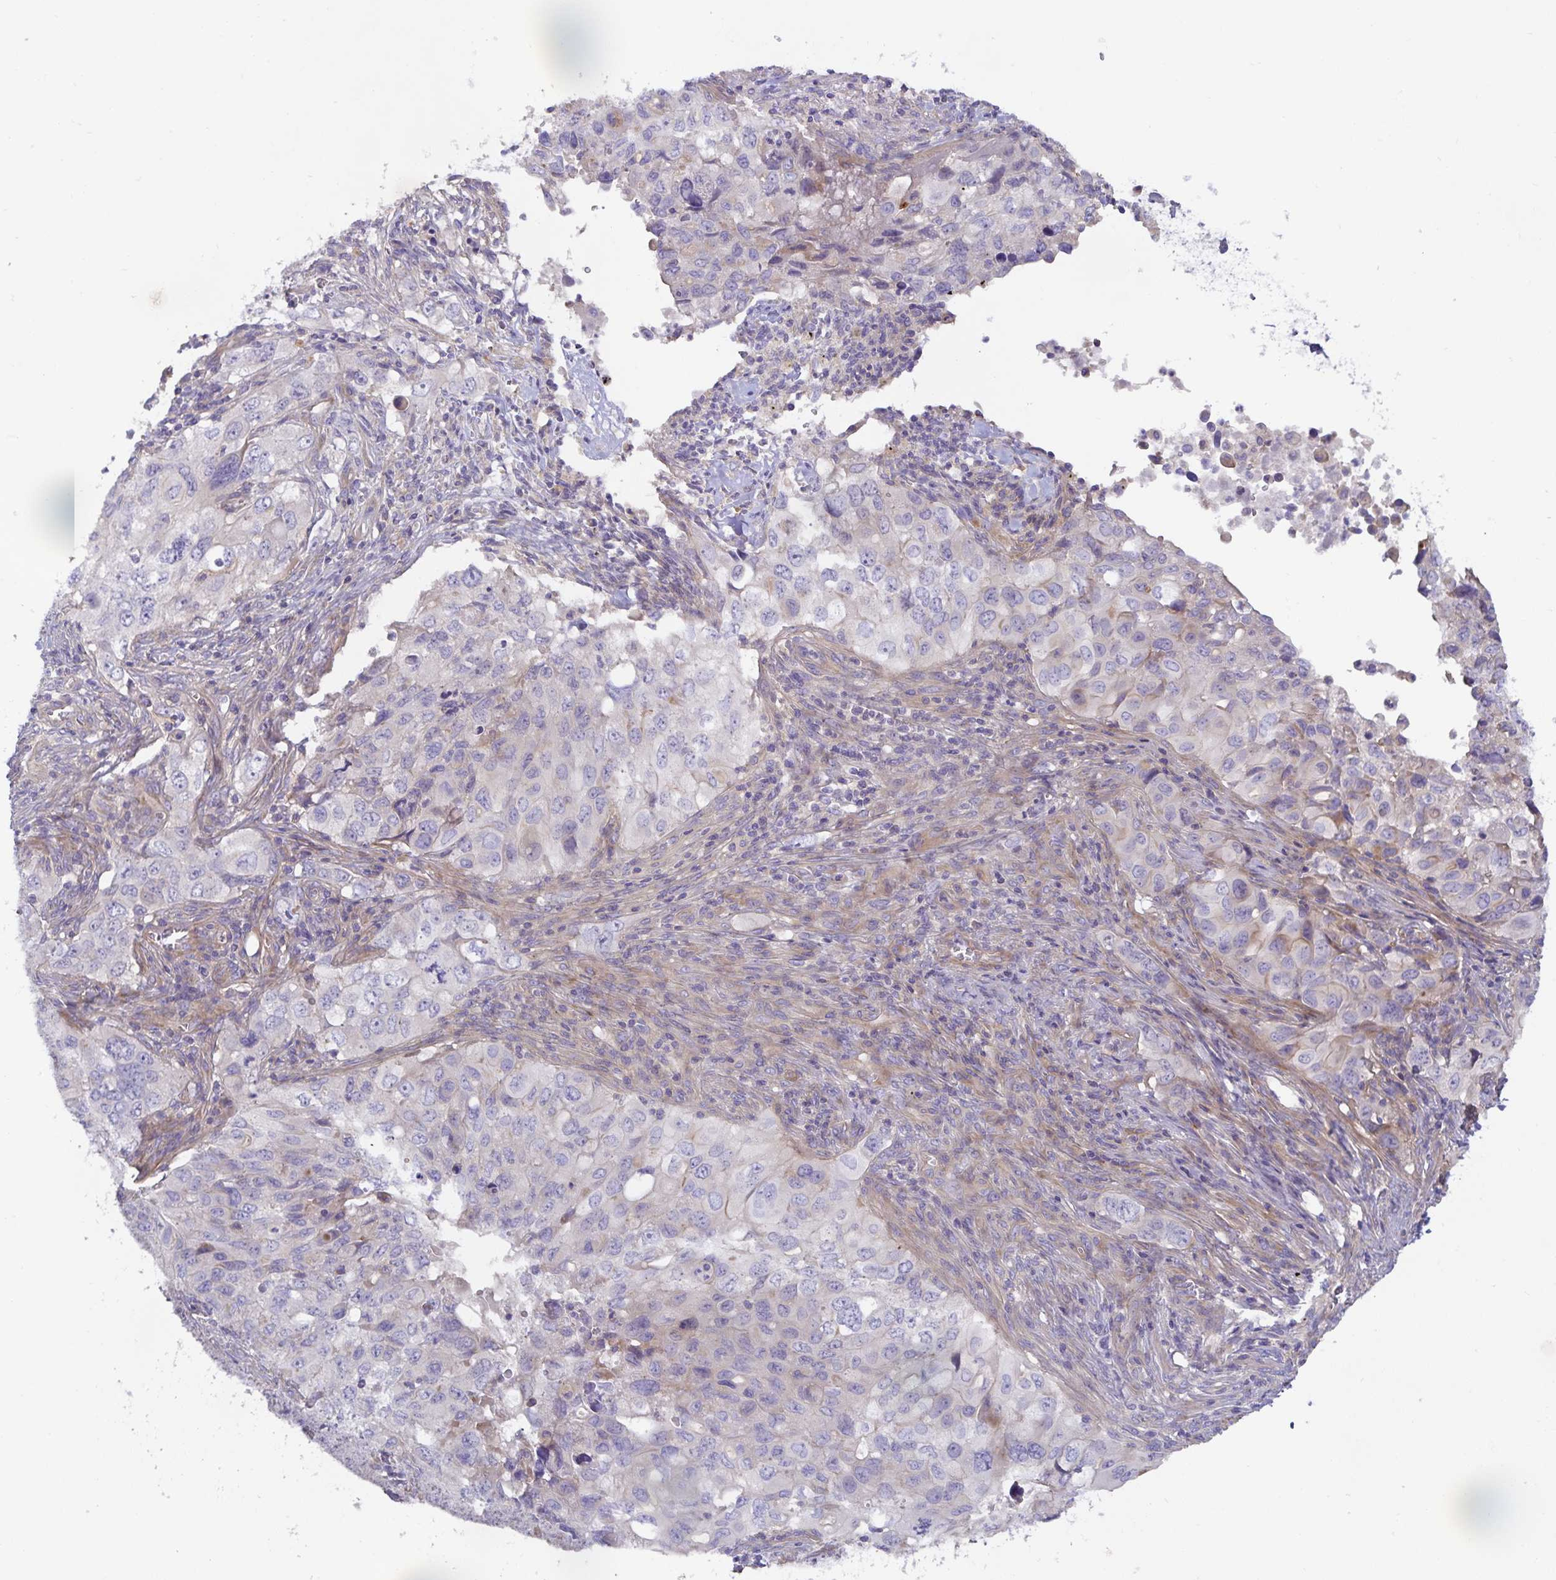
{"staining": {"intensity": "weak", "quantity": "<25%", "location": "cytoplasmic/membranous"}, "tissue": "lung cancer", "cell_type": "Tumor cells", "image_type": "cancer", "snomed": [{"axis": "morphology", "description": "Adenocarcinoma, NOS"}, {"axis": "morphology", "description": "Adenocarcinoma, metastatic, NOS"}, {"axis": "topography", "description": "Lymph node"}, {"axis": "topography", "description": "Lung"}], "caption": "Tumor cells show no significant positivity in lung cancer (adenocarcinoma).", "gene": "METTL22", "patient": {"sex": "female", "age": 42}}